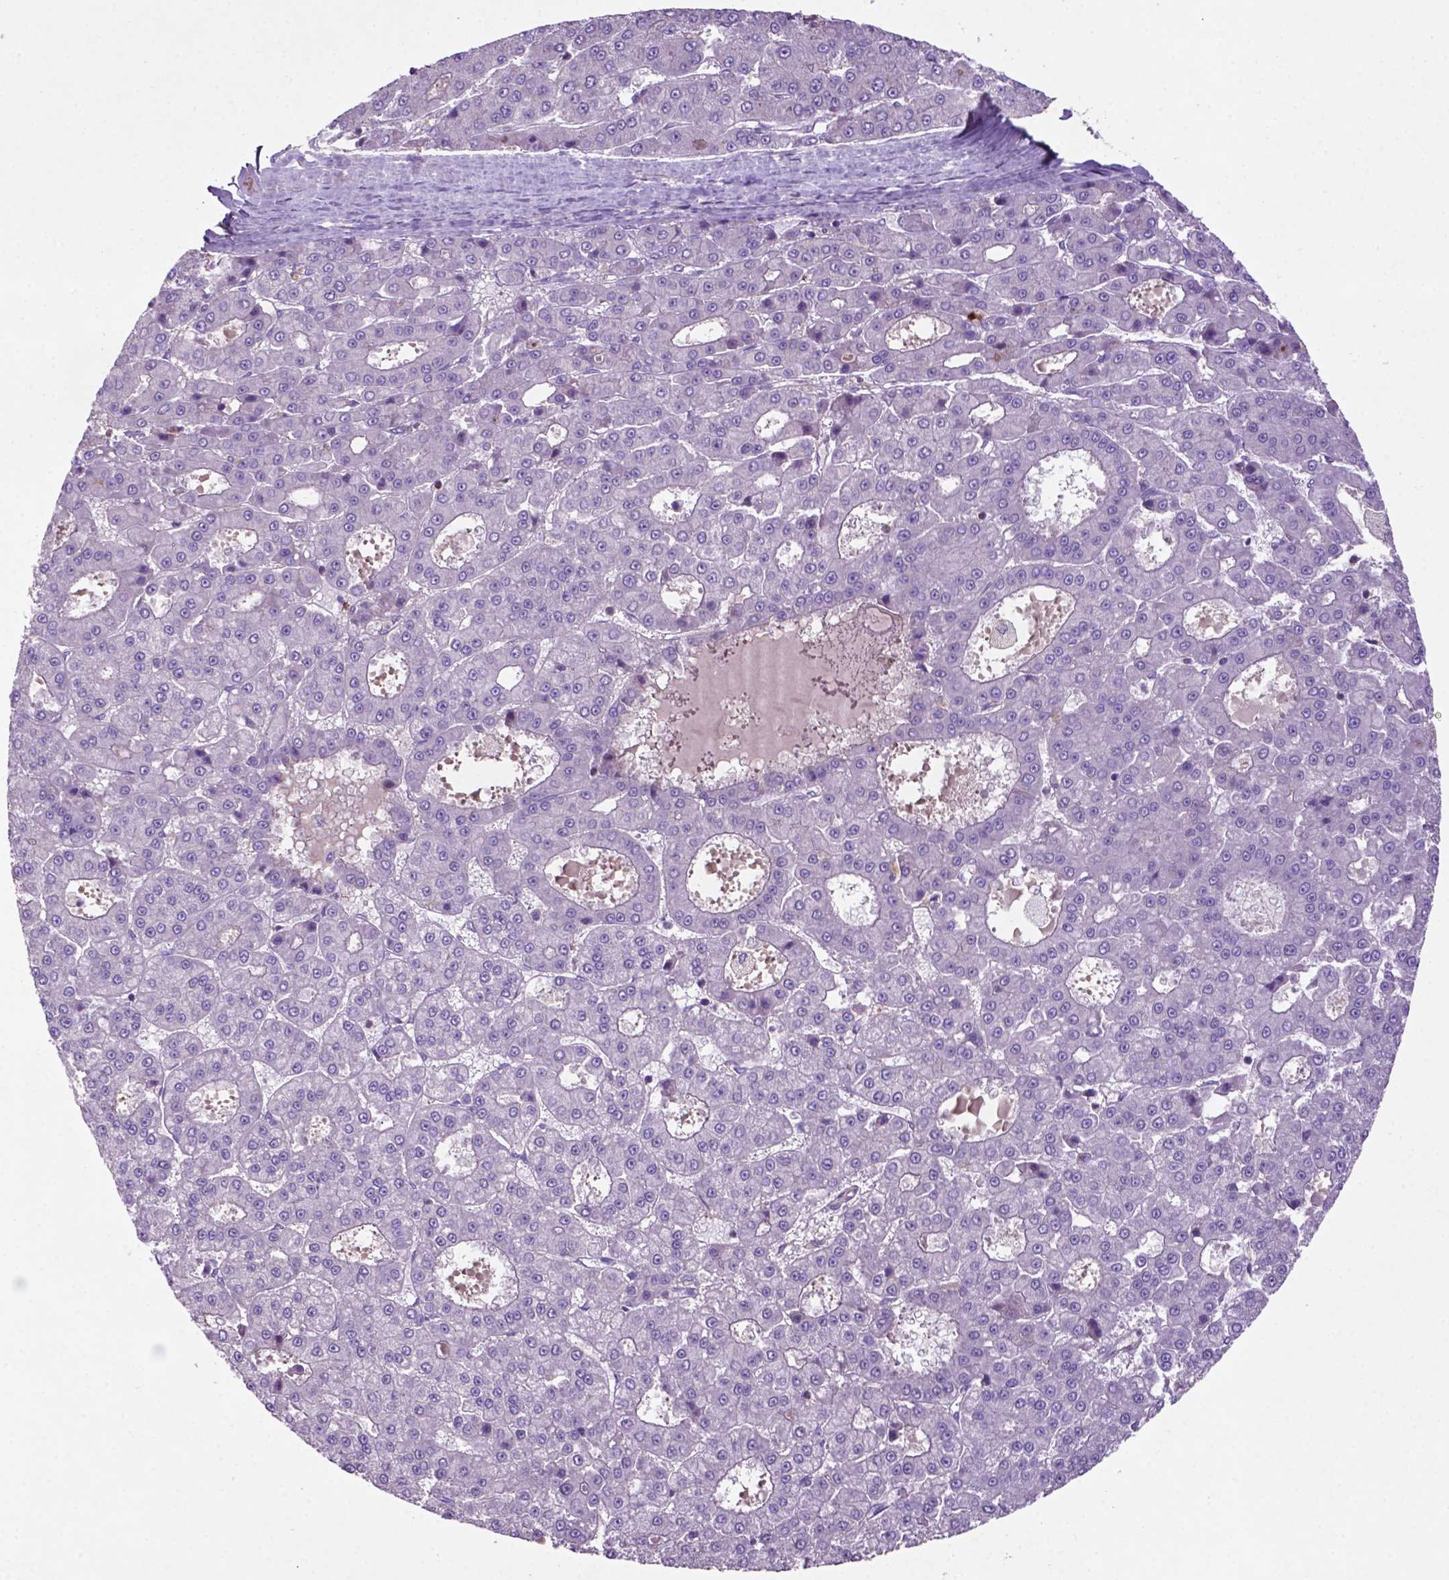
{"staining": {"intensity": "negative", "quantity": "none", "location": "none"}, "tissue": "liver cancer", "cell_type": "Tumor cells", "image_type": "cancer", "snomed": [{"axis": "morphology", "description": "Carcinoma, Hepatocellular, NOS"}, {"axis": "topography", "description": "Liver"}], "caption": "Protein analysis of hepatocellular carcinoma (liver) displays no significant expression in tumor cells. Brightfield microscopy of immunohistochemistry (IHC) stained with DAB (3,3'-diaminobenzidine) (brown) and hematoxylin (blue), captured at high magnification.", "gene": "BMP4", "patient": {"sex": "male", "age": 70}}